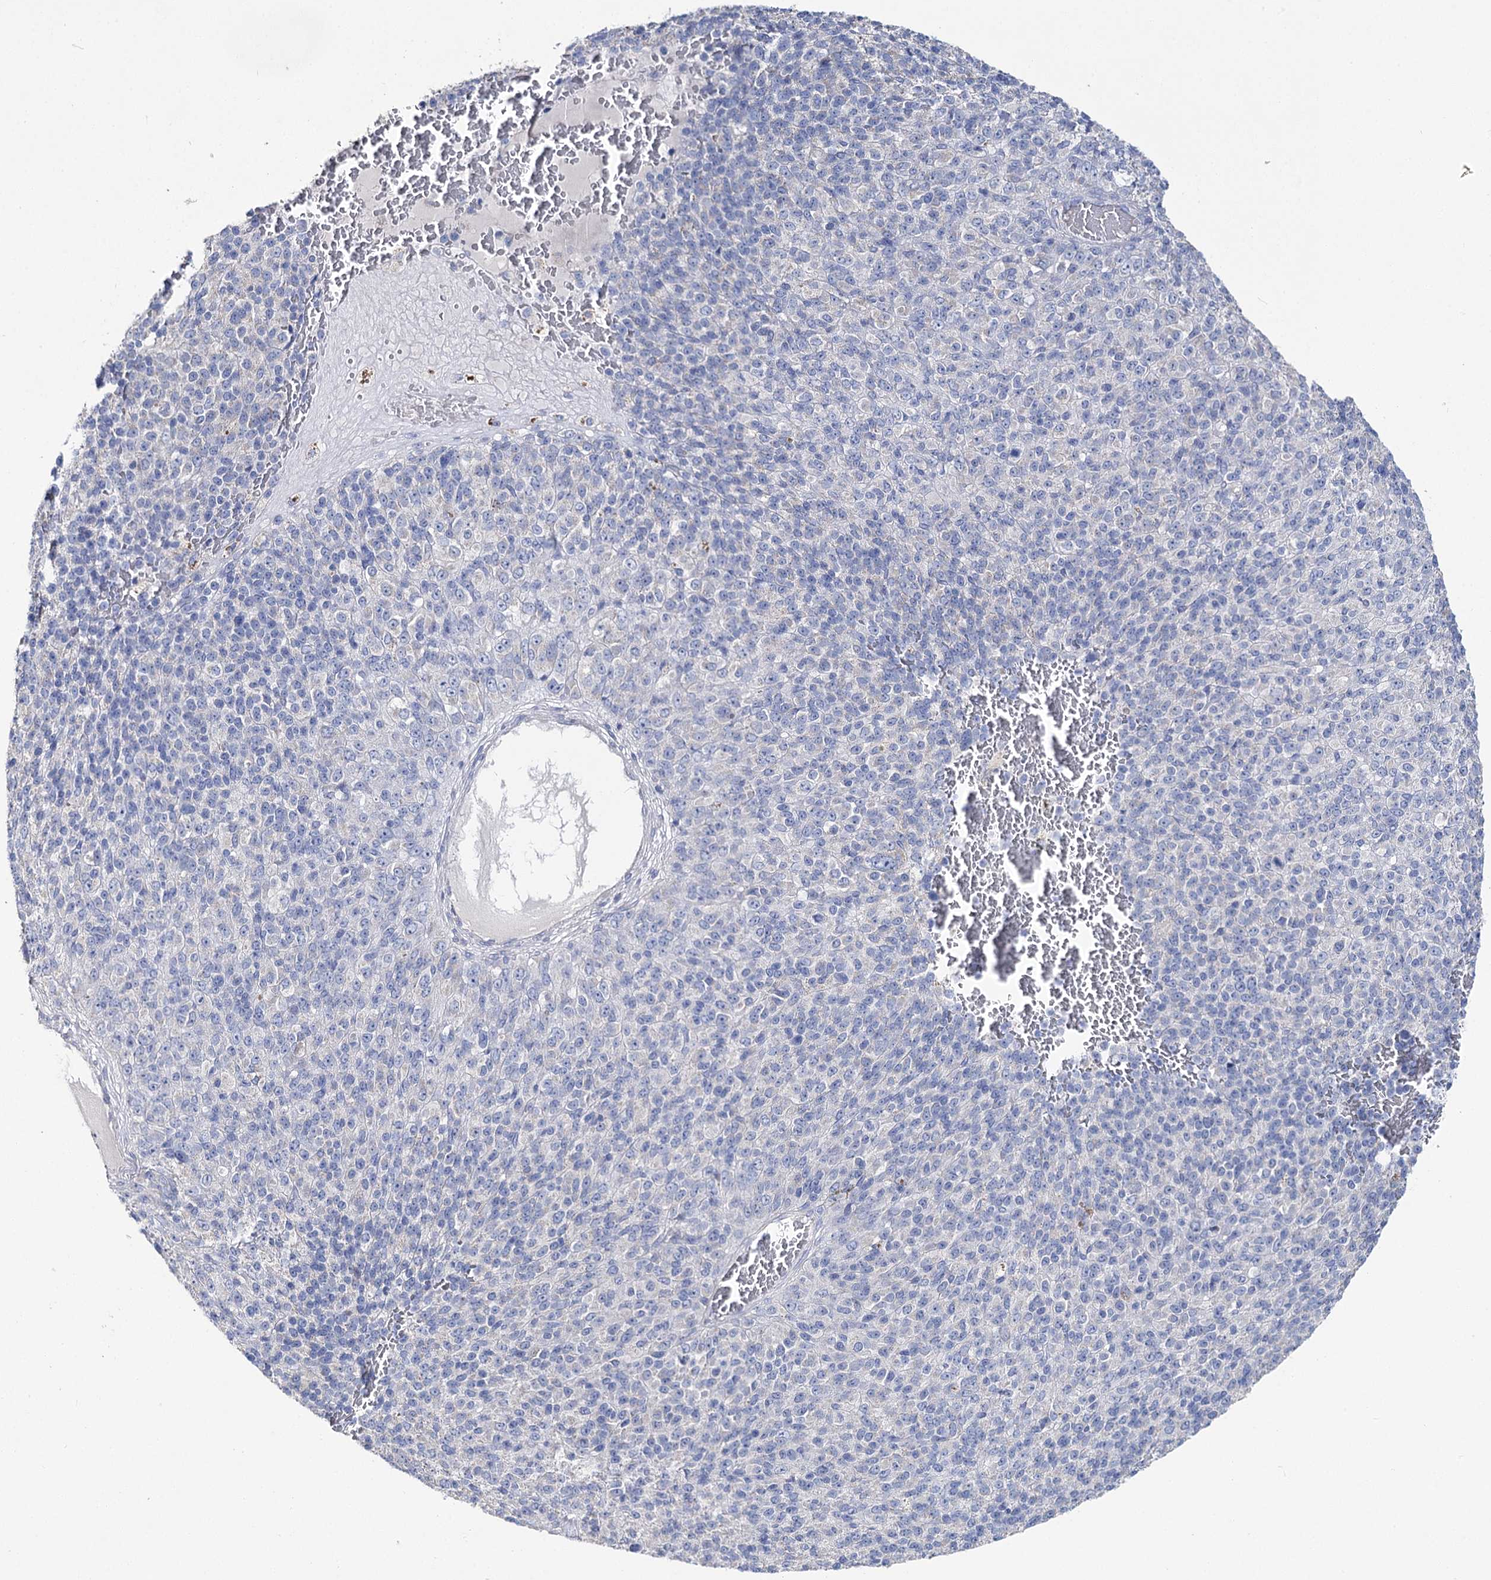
{"staining": {"intensity": "negative", "quantity": "none", "location": "none"}, "tissue": "melanoma", "cell_type": "Tumor cells", "image_type": "cancer", "snomed": [{"axis": "morphology", "description": "Malignant melanoma, Metastatic site"}, {"axis": "topography", "description": "Brain"}], "caption": "Immunohistochemistry (IHC) of melanoma displays no expression in tumor cells.", "gene": "NRAP", "patient": {"sex": "female", "age": 56}}